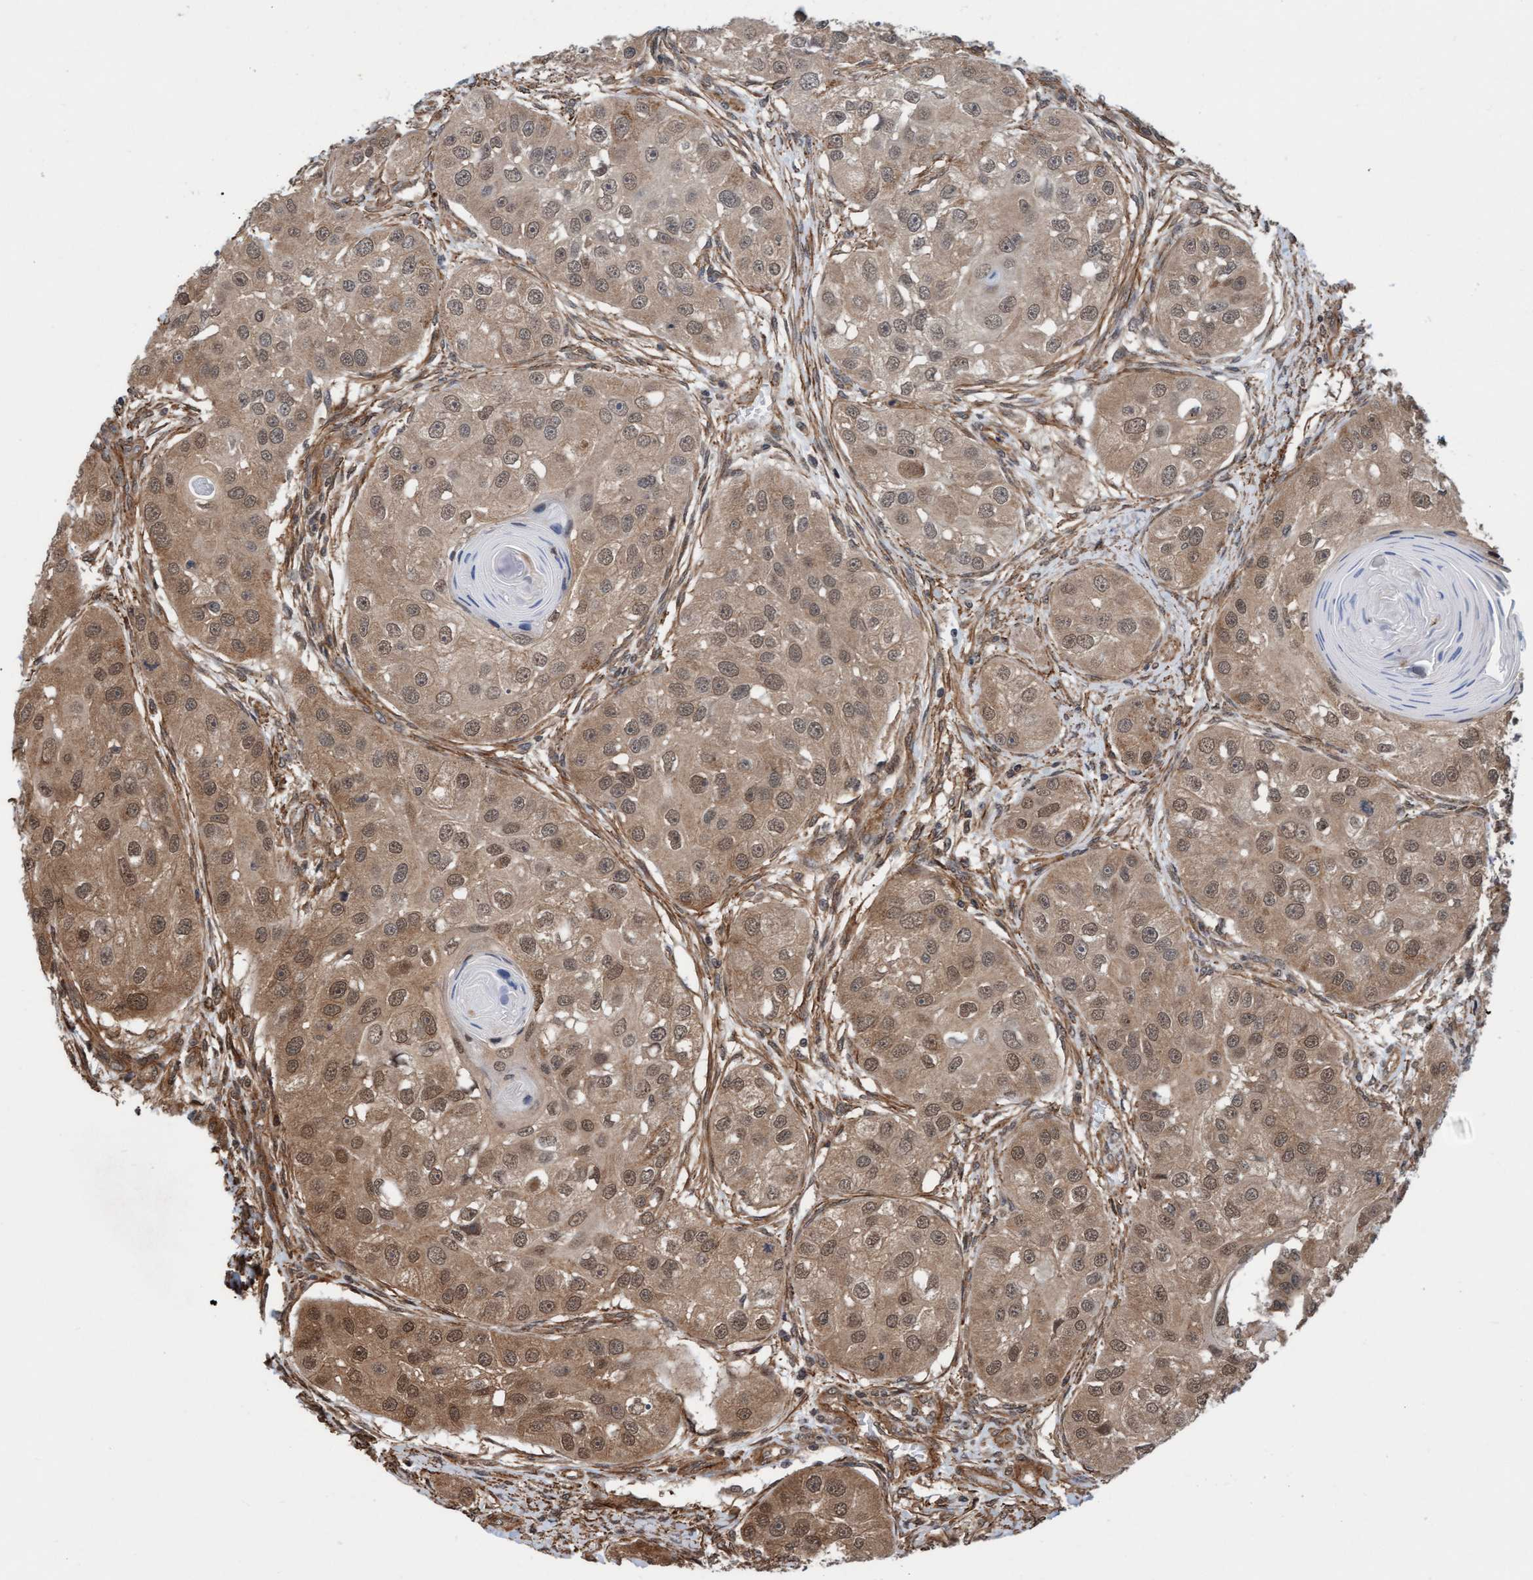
{"staining": {"intensity": "moderate", "quantity": ">75%", "location": "cytoplasmic/membranous,nuclear"}, "tissue": "head and neck cancer", "cell_type": "Tumor cells", "image_type": "cancer", "snomed": [{"axis": "morphology", "description": "Normal tissue, NOS"}, {"axis": "morphology", "description": "Squamous cell carcinoma, NOS"}, {"axis": "topography", "description": "Skeletal muscle"}, {"axis": "topography", "description": "Head-Neck"}], "caption": "The photomicrograph shows staining of head and neck squamous cell carcinoma, revealing moderate cytoplasmic/membranous and nuclear protein expression (brown color) within tumor cells. Using DAB (3,3'-diaminobenzidine) (brown) and hematoxylin (blue) stains, captured at high magnification using brightfield microscopy.", "gene": "STXBP4", "patient": {"sex": "male", "age": 51}}